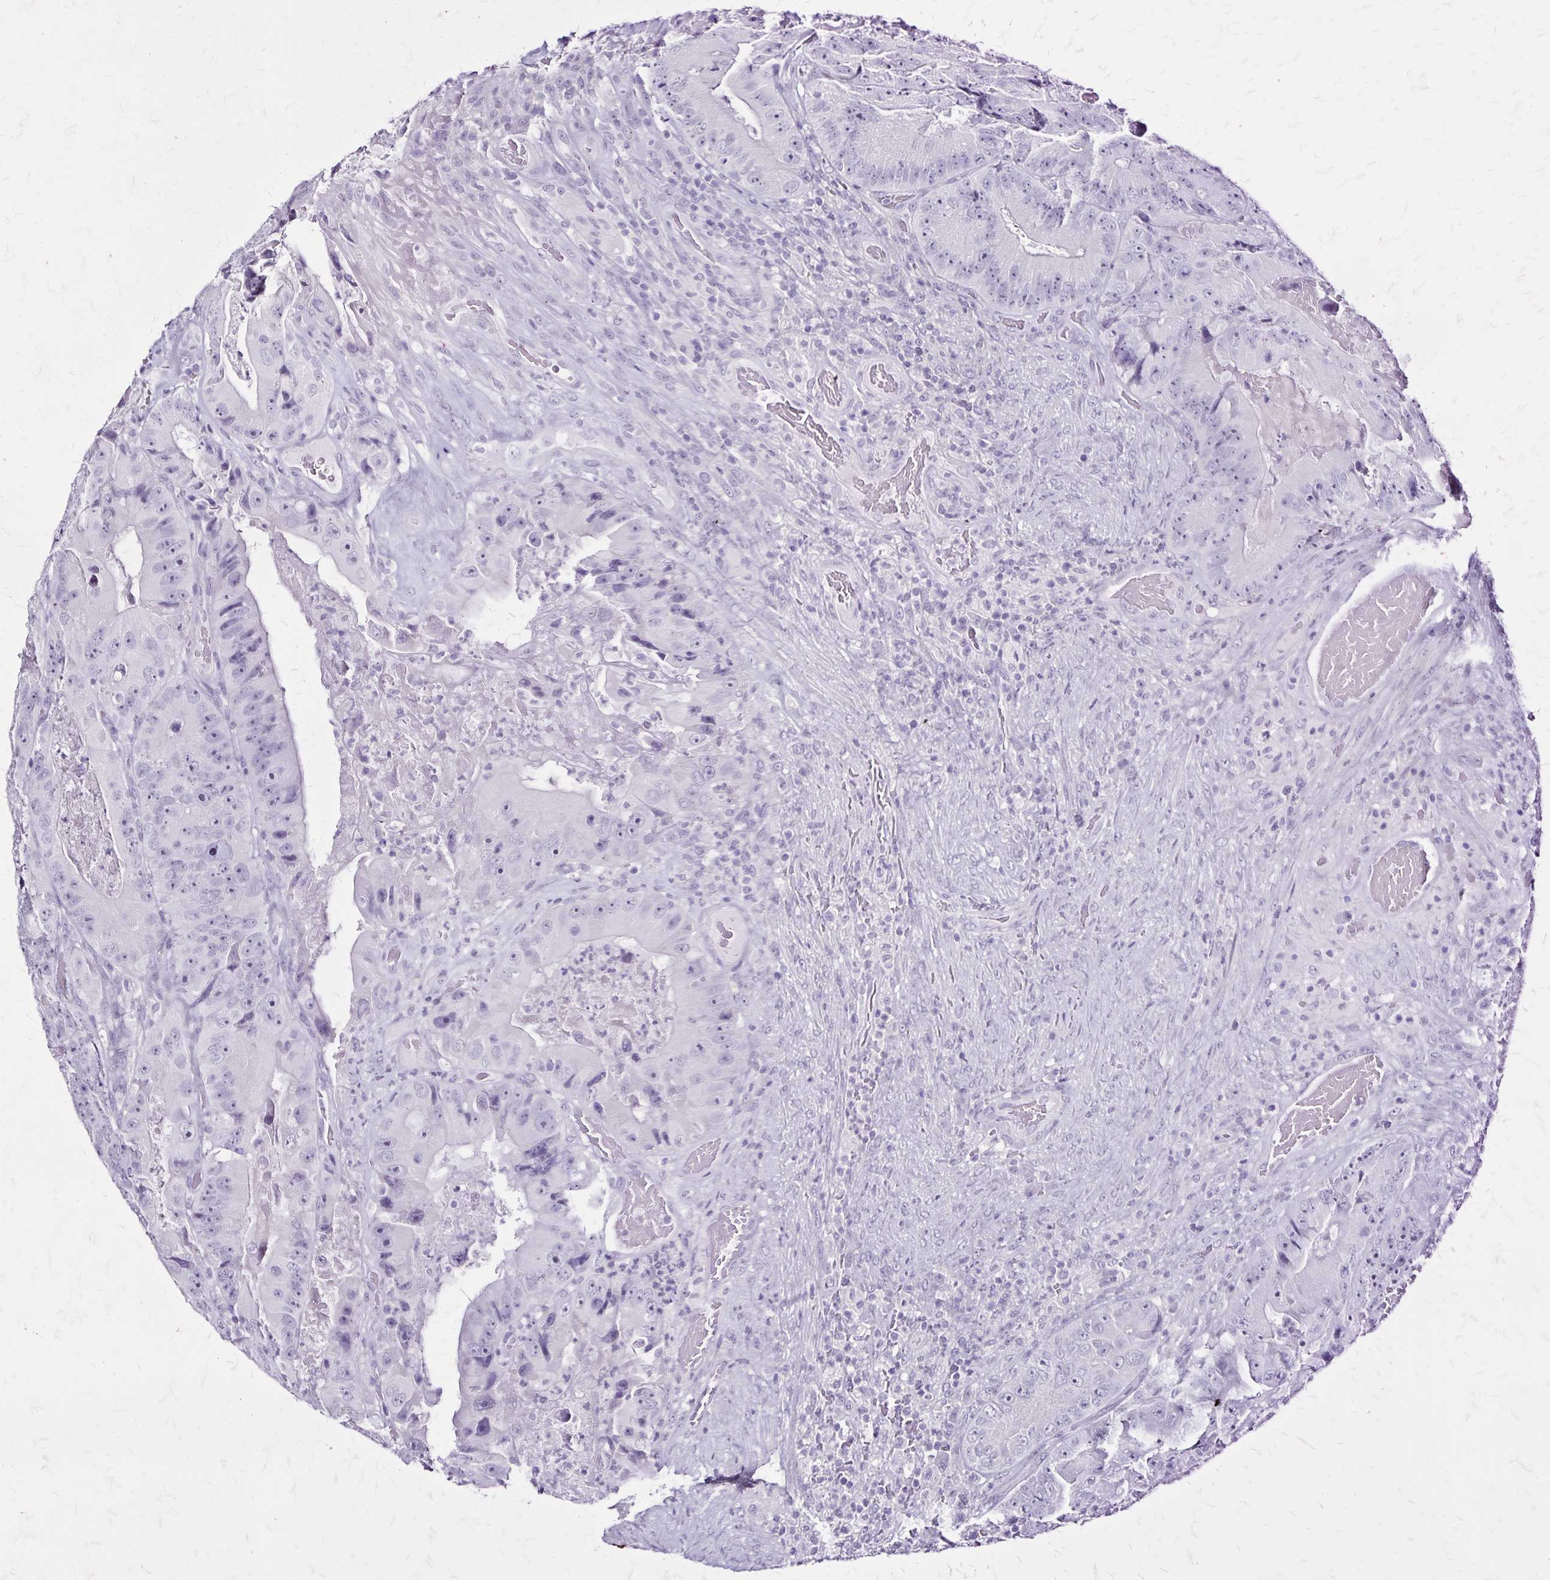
{"staining": {"intensity": "negative", "quantity": "none", "location": "none"}, "tissue": "colorectal cancer", "cell_type": "Tumor cells", "image_type": "cancer", "snomed": [{"axis": "morphology", "description": "Adenocarcinoma, NOS"}, {"axis": "topography", "description": "Colon"}], "caption": "Human adenocarcinoma (colorectal) stained for a protein using immunohistochemistry exhibits no positivity in tumor cells.", "gene": "KRT2", "patient": {"sex": "female", "age": 86}}